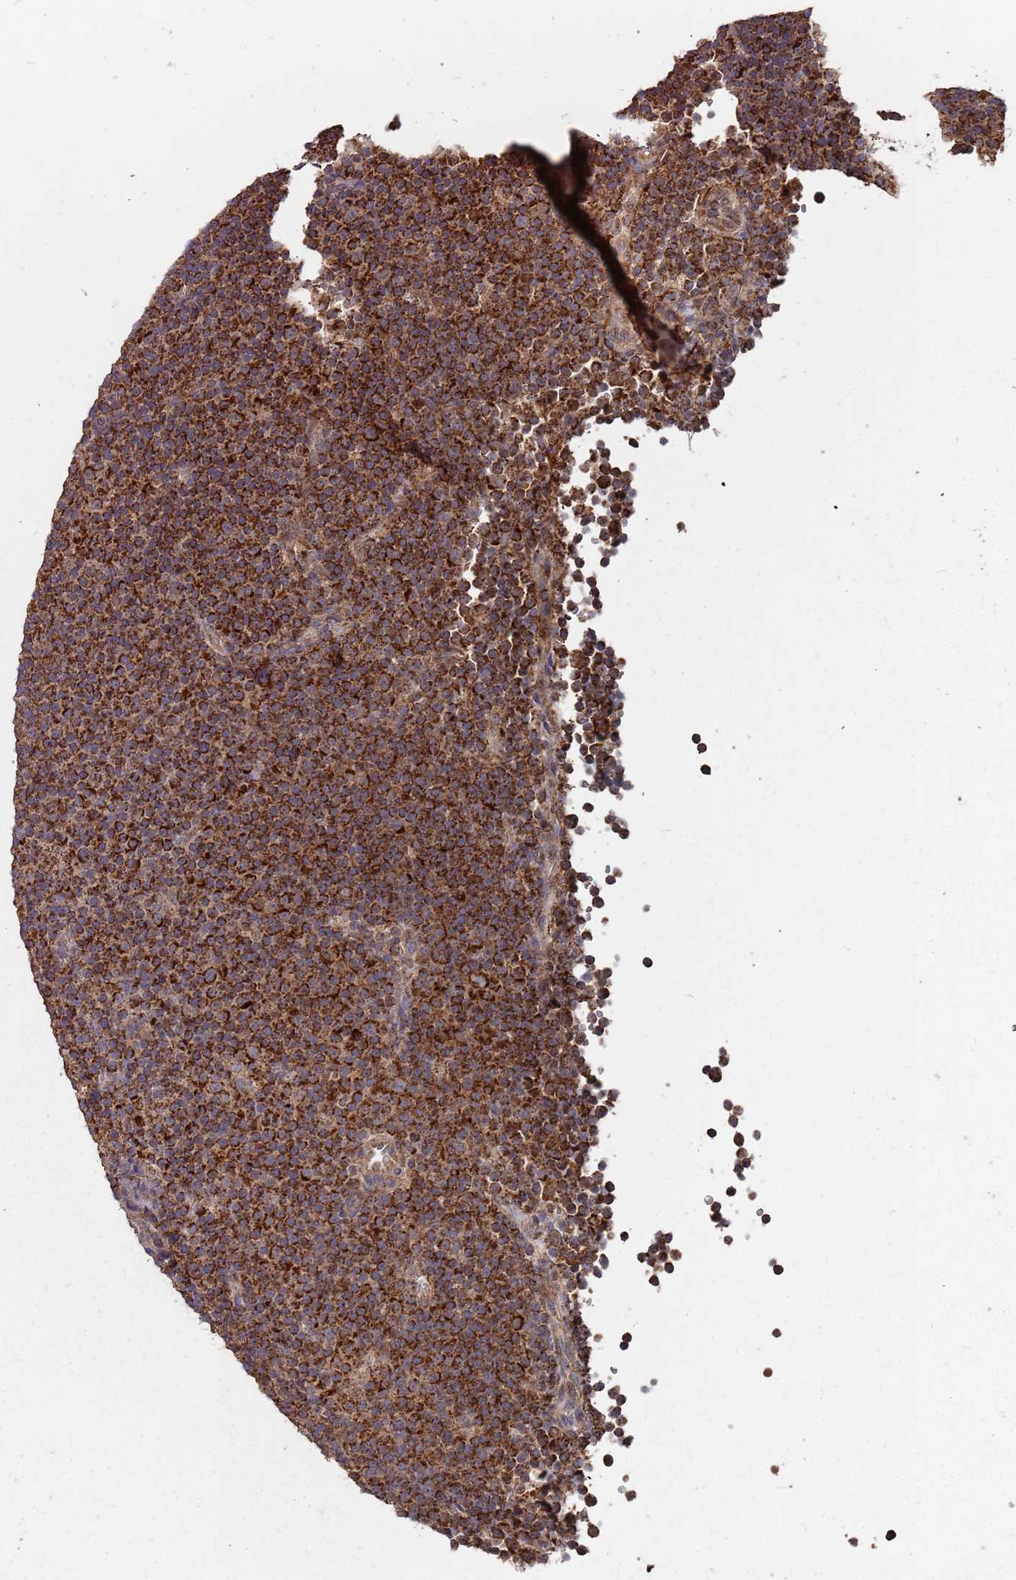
{"staining": {"intensity": "strong", "quantity": ">75%", "location": "cytoplasmic/membranous"}, "tissue": "lymphoma", "cell_type": "Tumor cells", "image_type": "cancer", "snomed": [{"axis": "morphology", "description": "Malignant lymphoma, non-Hodgkin's type, Low grade"}, {"axis": "topography", "description": "Lymph node"}], "caption": "Low-grade malignant lymphoma, non-Hodgkin's type was stained to show a protein in brown. There is high levels of strong cytoplasmic/membranous positivity in approximately >75% of tumor cells. (brown staining indicates protein expression, while blue staining denotes nuclei).", "gene": "PRORP", "patient": {"sex": "female", "age": 67}}